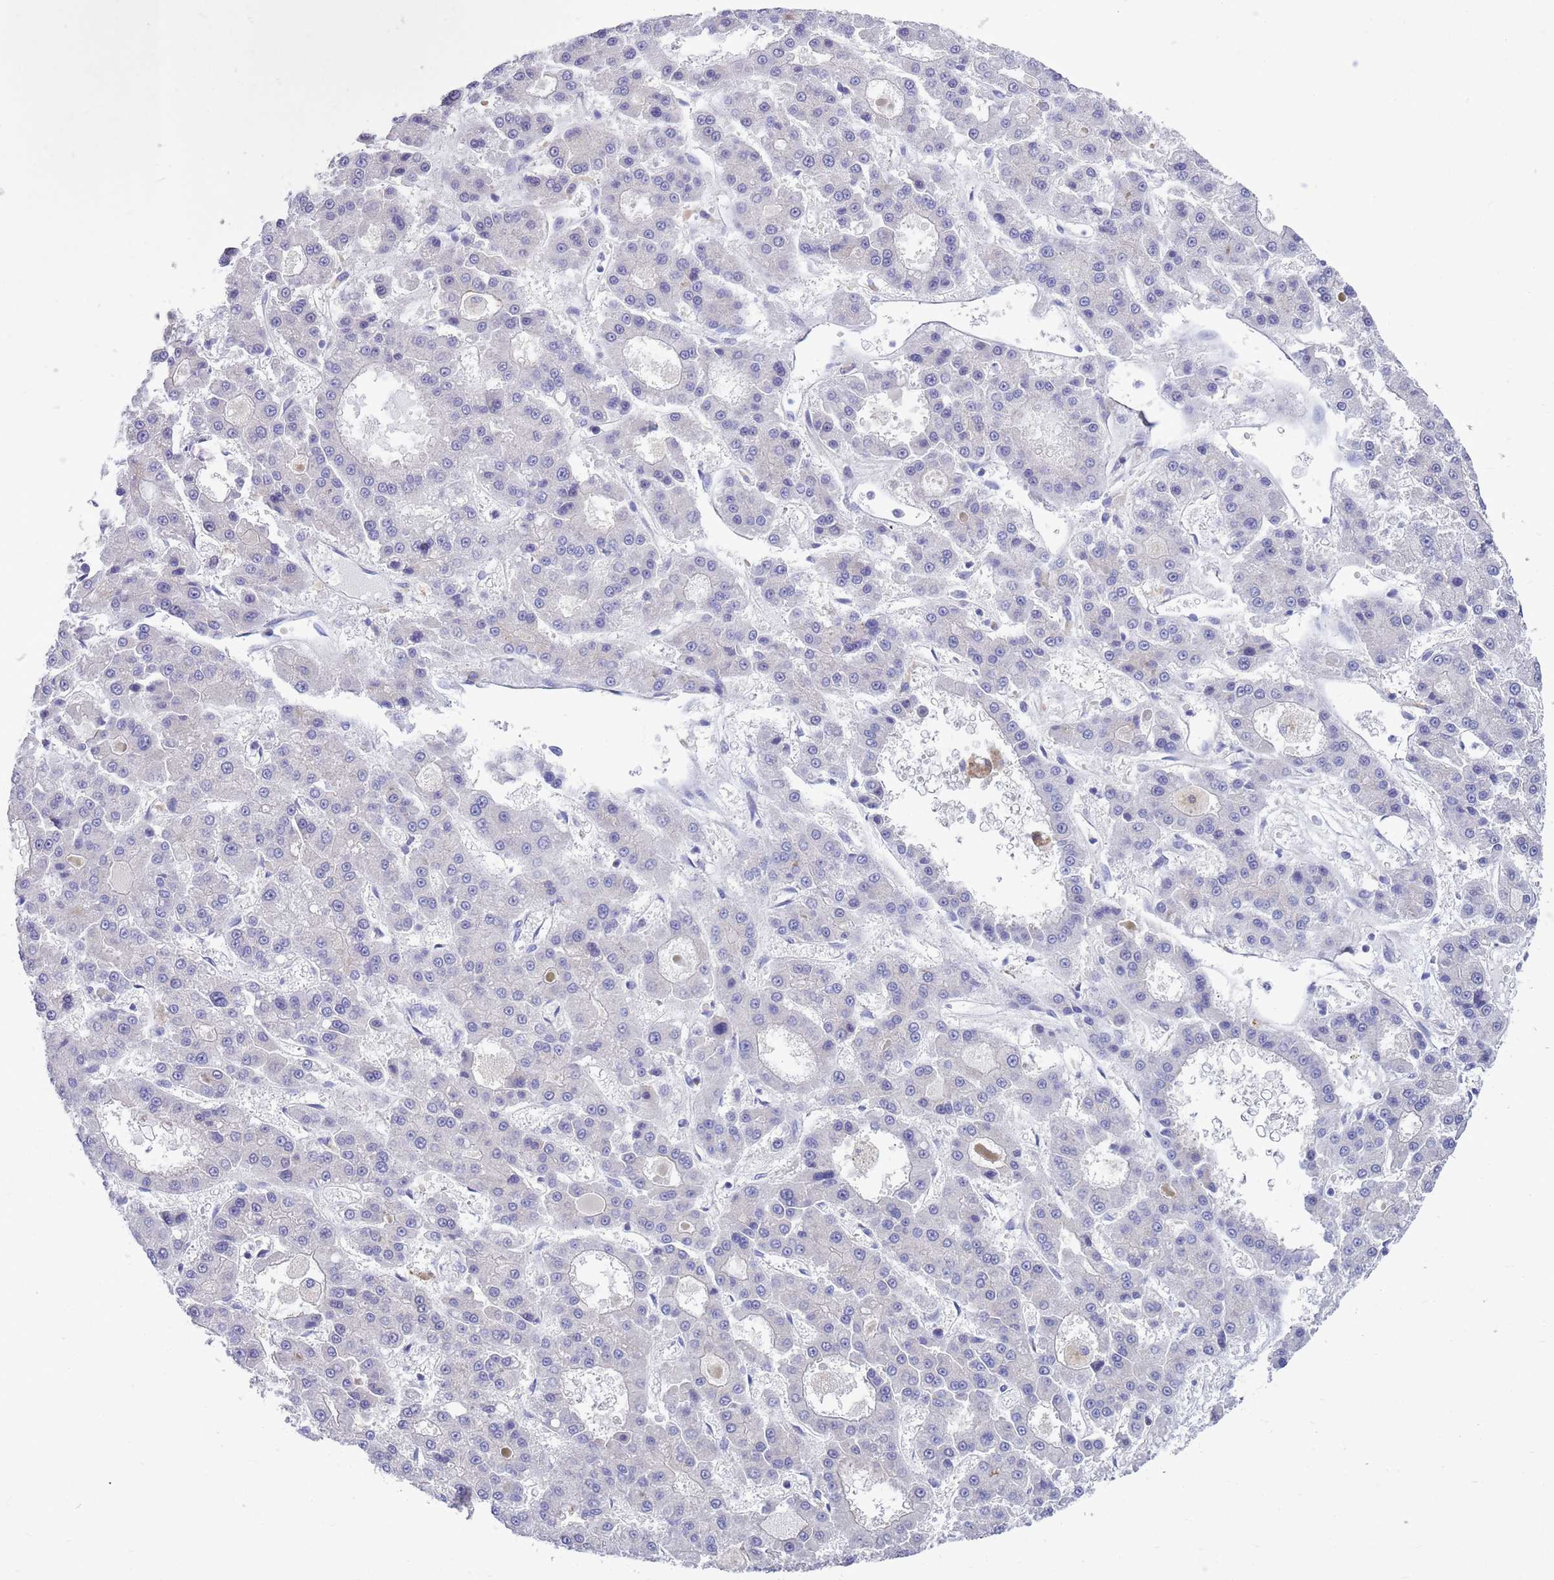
{"staining": {"intensity": "weak", "quantity": "<25%", "location": "cytoplasmic/membranous"}, "tissue": "liver cancer", "cell_type": "Tumor cells", "image_type": "cancer", "snomed": [{"axis": "morphology", "description": "Carcinoma, Hepatocellular, NOS"}, {"axis": "topography", "description": "Liver"}], "caption": "DAB (3,3'-diaminobenzidine) immunohistochemical staining of human hepatocellular carcinoma (liver) demonstrates no significant expression in tumor cells.", "gene": "KLHL29", "patient": {"sex": "male", "age": 70}}